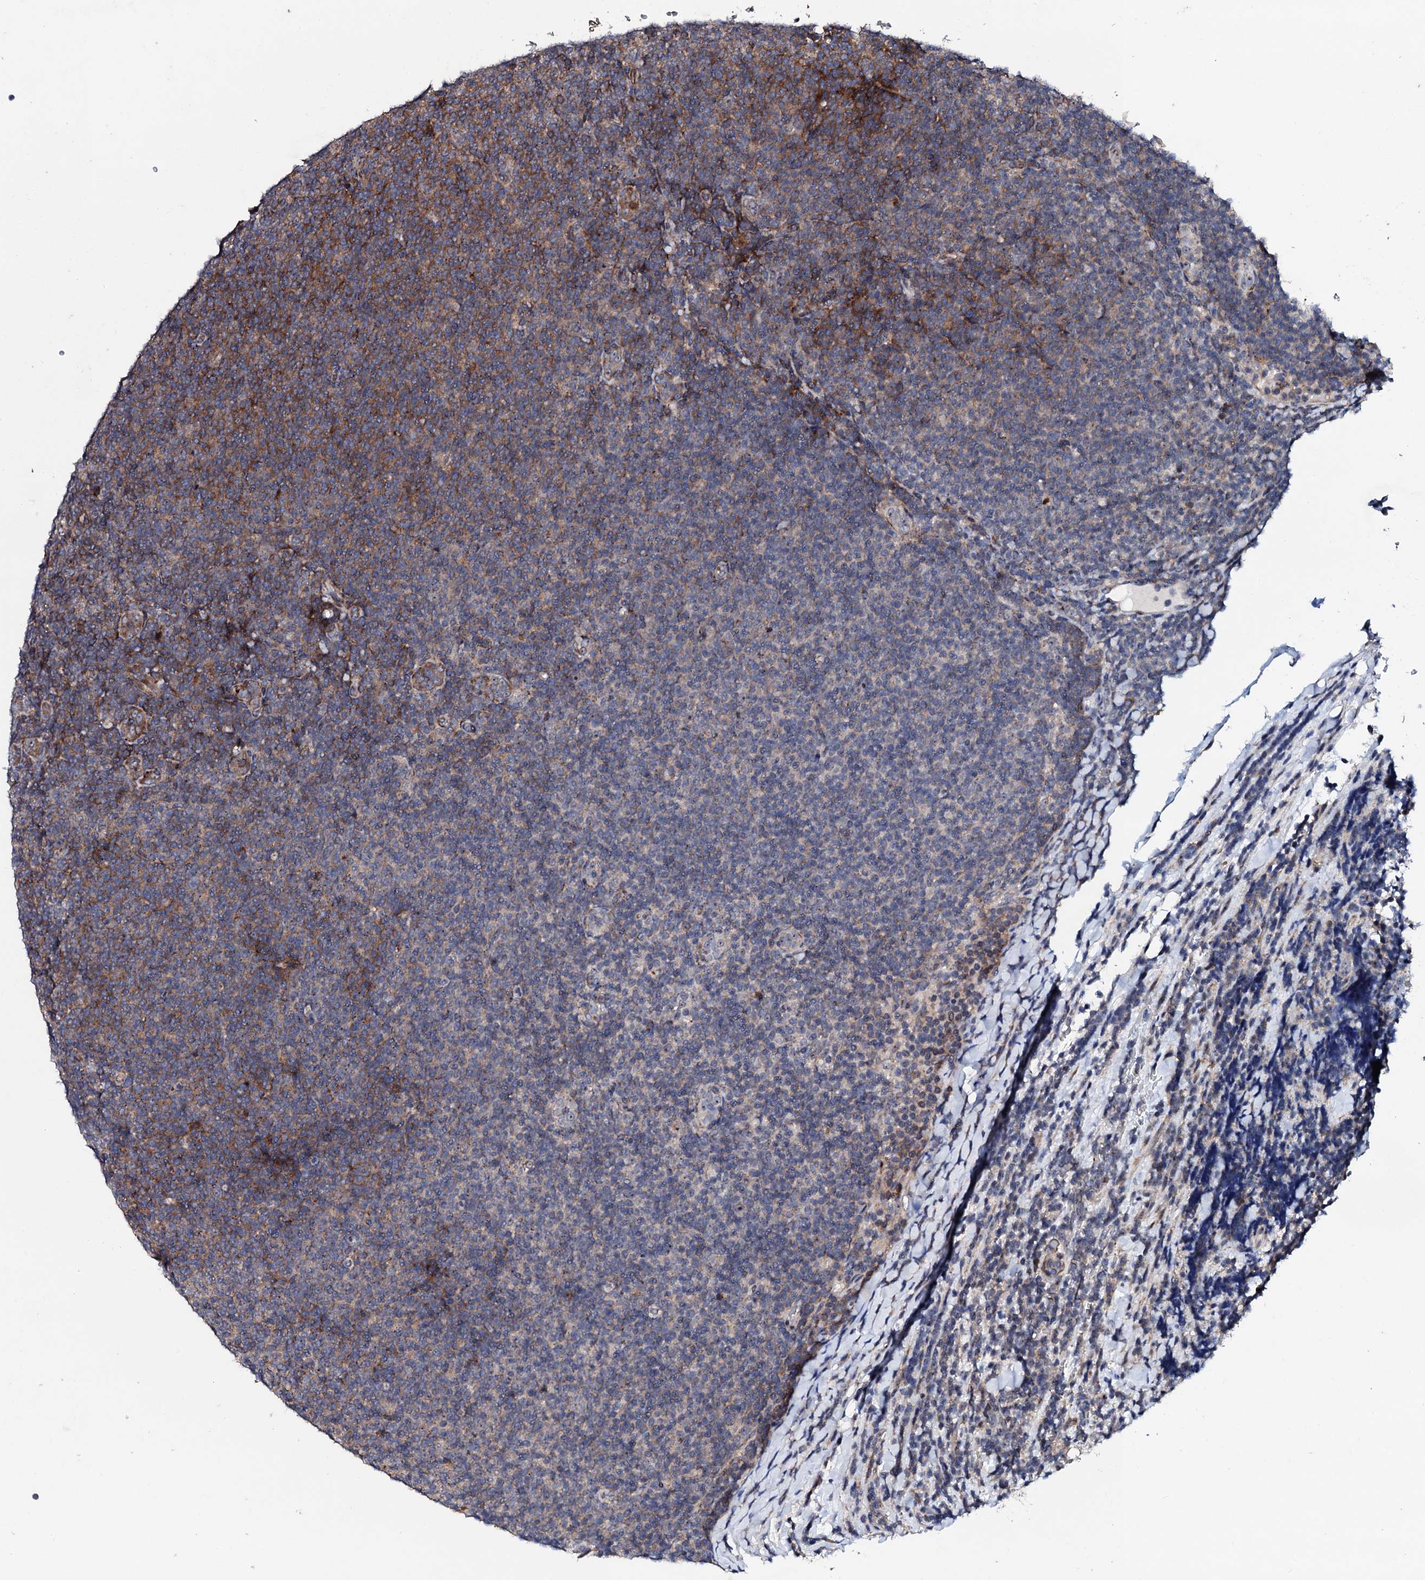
{"staining": {"intensity": "moderate", "quantity": "<25%", "location": "cytoplasmic/membranous"}, "tissue": "lymphoma", "cell_type": "Tumor cells", "image_type": "cancer", "snomed": [{"axis": "morphology", "description": "Malignant lymphoma, non-Hodgkin's type, Low grade"}, {"axis": "topography", "description": "Lymph node"}], "caption": "This micrograph displays immunohistochemistry staining of malignant lymphoma, non-Hodgkin's type (low-grade), with low moderate cytoplasmic/membranous positivity in about <25% of tumor cells.", "gene": "GTPBP4", "patient": {"sex": "male", "age": 66}}